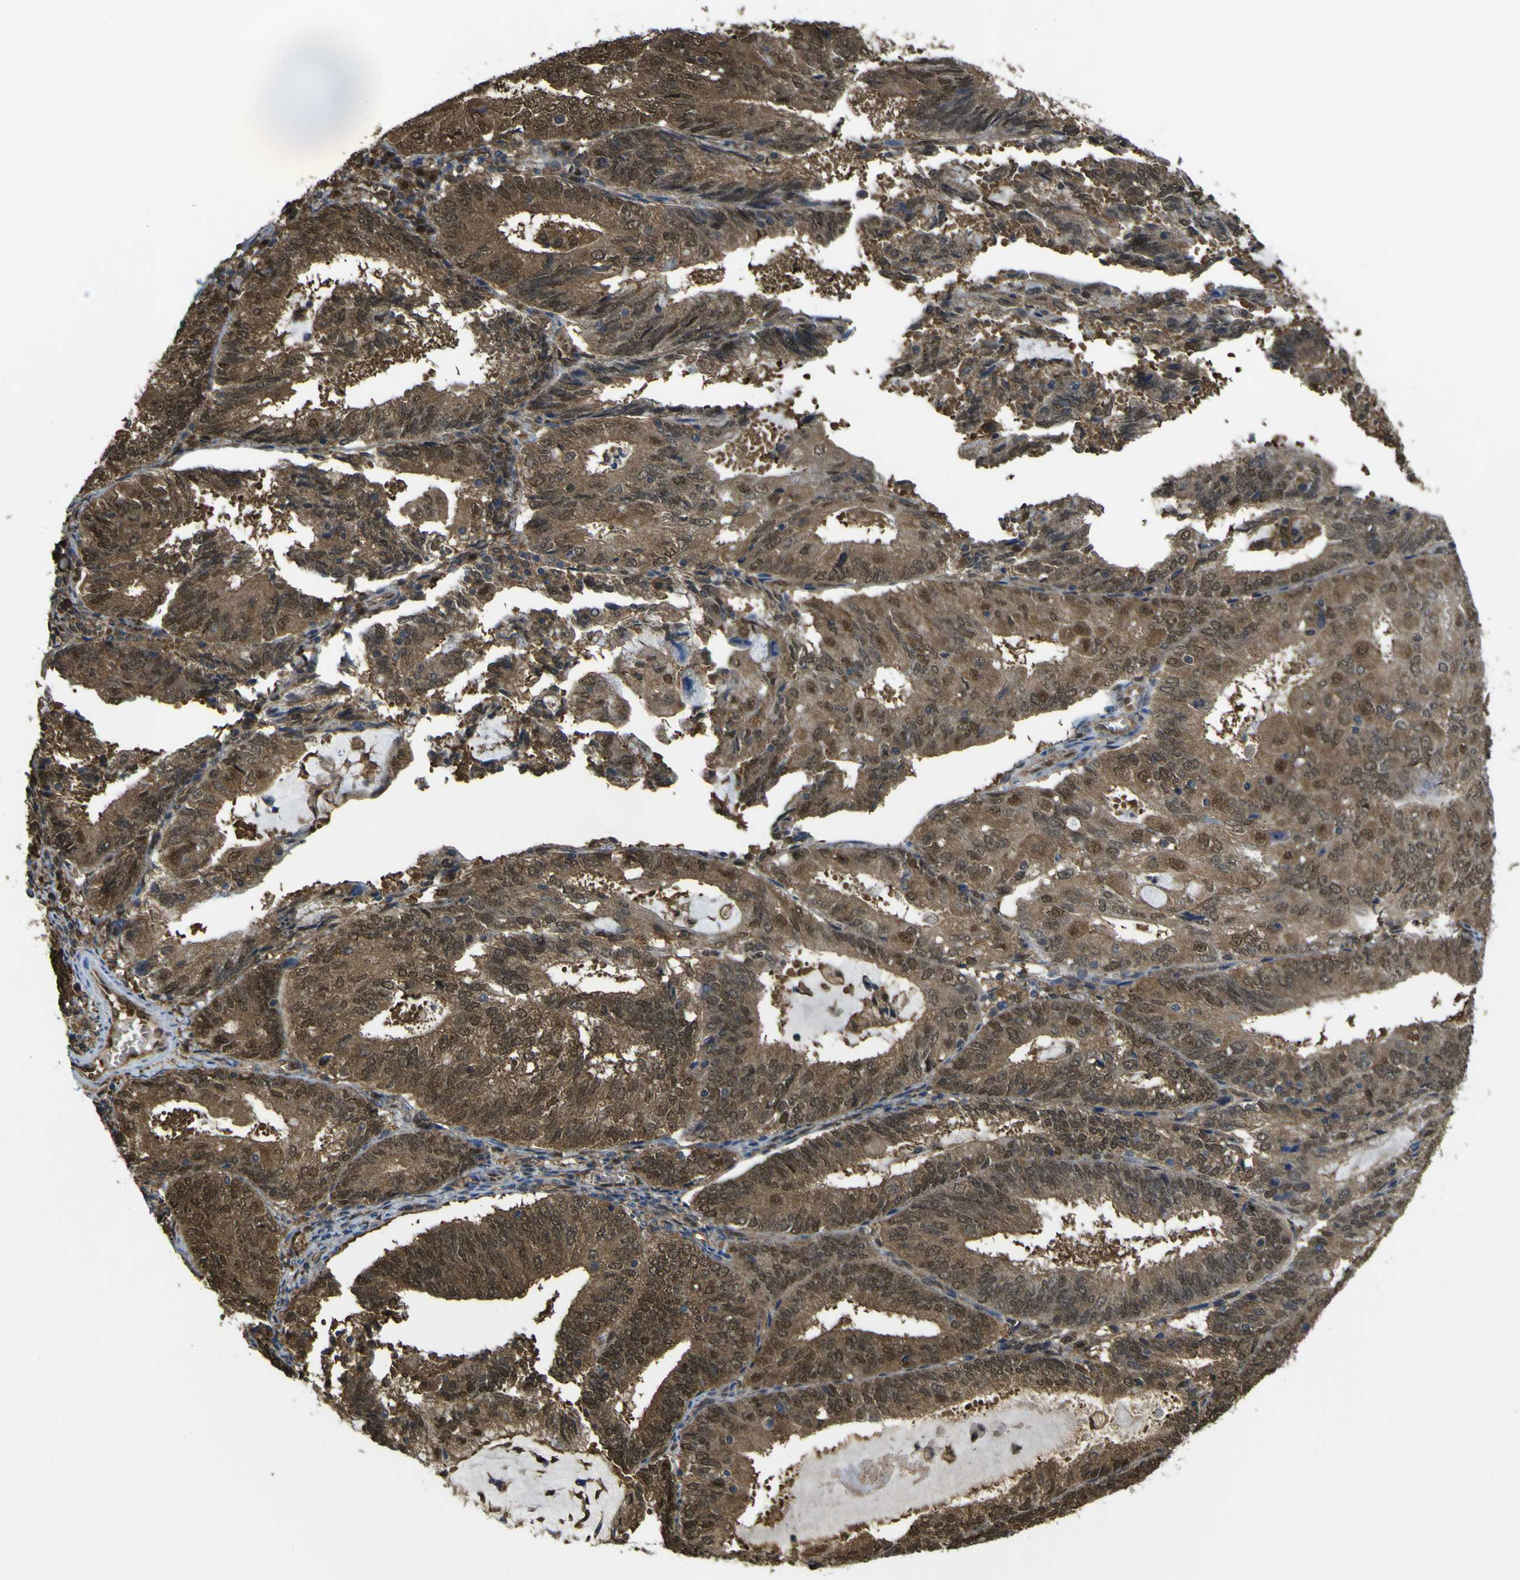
{"staining": {"intensity": "moderate", "quantity": ">75%", "location": "cytoplasmic/membranous,nuclear"}, "tissue": "endometrial cancer", "cell_type": "Tumor cells", "image_type": "cancer", "snomed": [{"axis": "morphology", "description": "Adenocarcinoma, NOS"}, {"axis": "topography", "description": "Endometrium"}], "caption": "Endometrial cancer (adenocarcinoma) stained with a brown dye demonstrates moderate cytoplasmic/membranous and nuclear positive positivity in about >75% of tumor cells.", "gene": "YWHAG", "patient": {"sex": "female", "age": 81}}